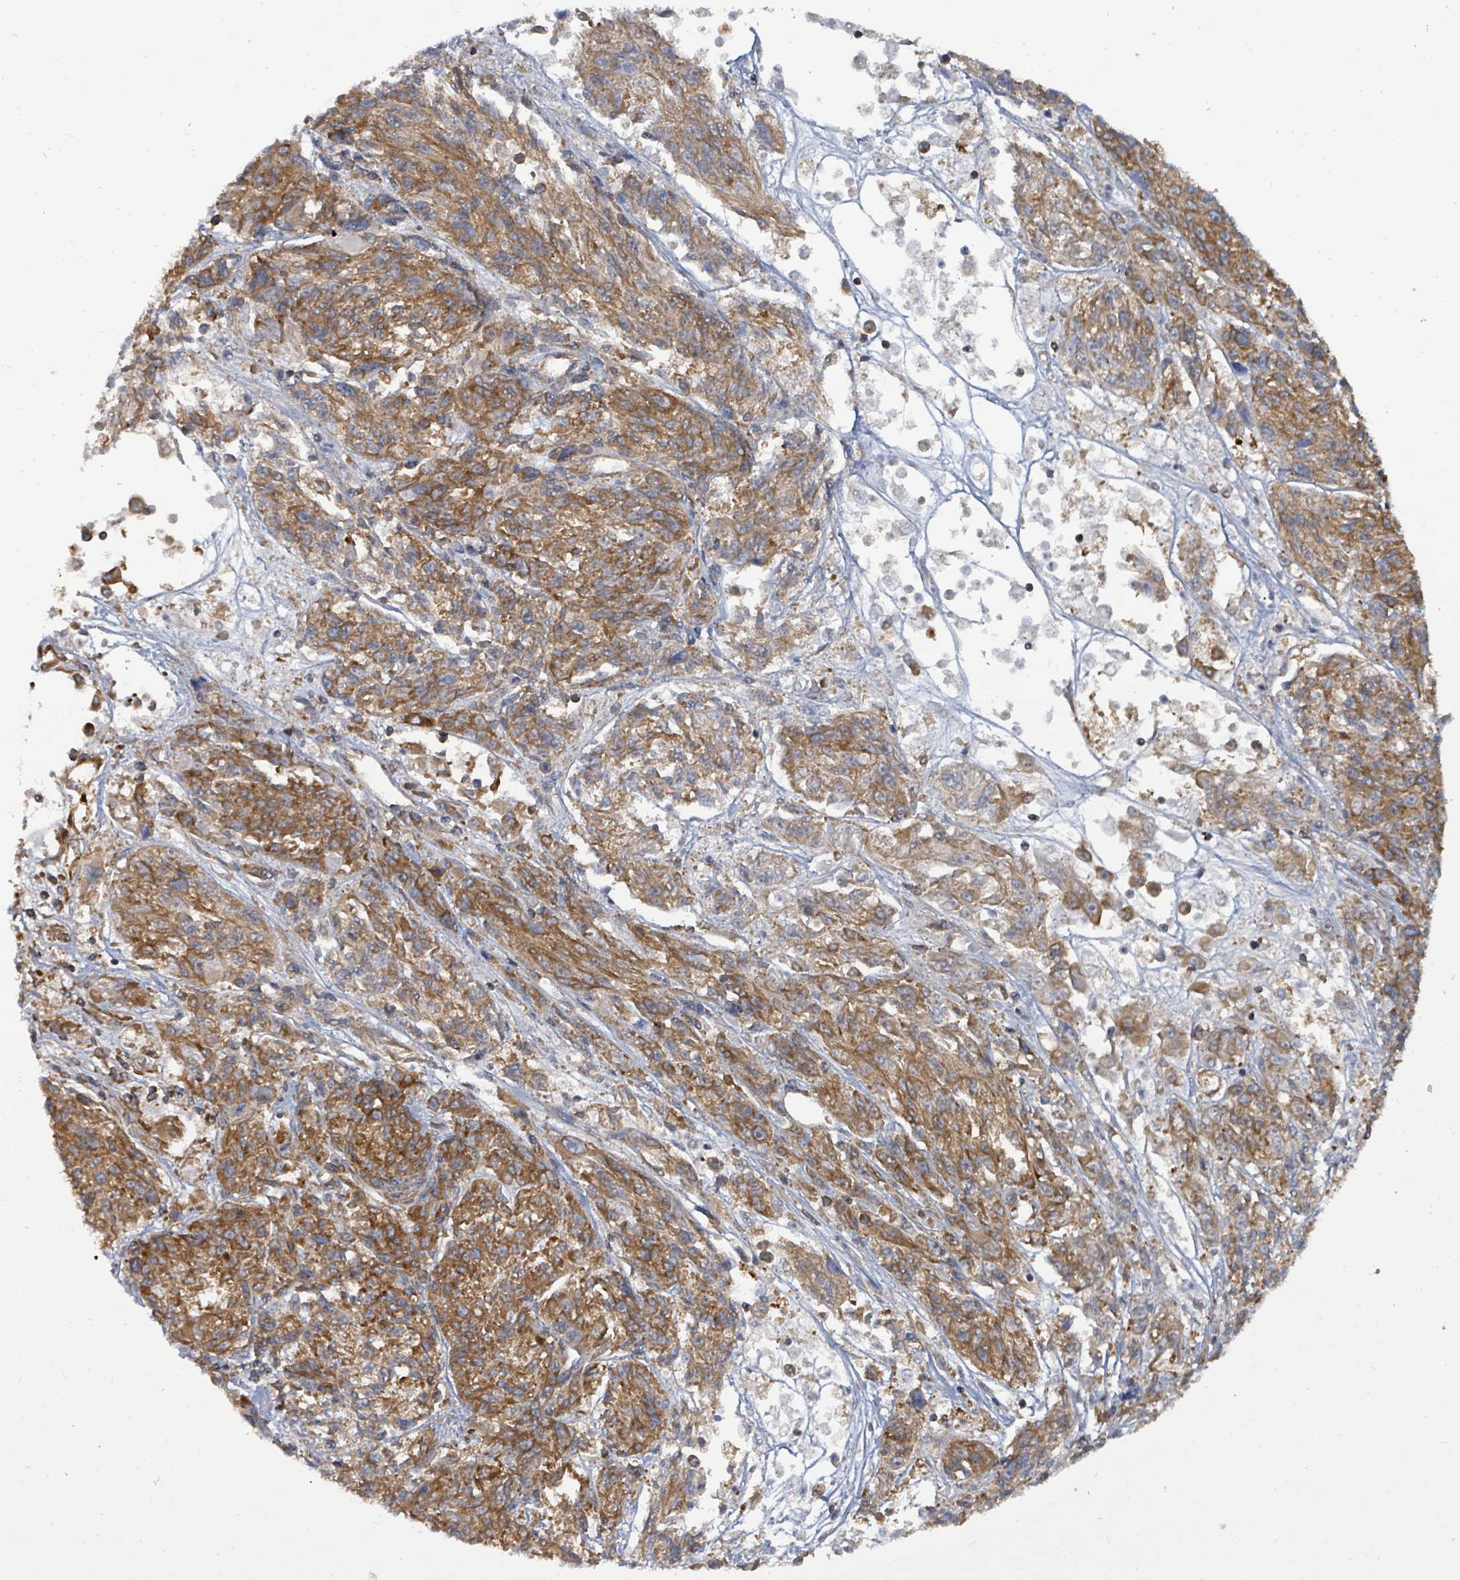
{"staining": {"intensity": "strong", "quantity": ">75%", "location": "cytoplasmic/membranous"}, "tissue": "melanoma", "cell_type": "Tumor cells", "image_type": "cancer", "snomed": [{"axis": "morphology", "description": "Malignant melanoma, NOS"}, {"axis": "topography", "description": "Skin"}], "caption": "Melanoma stained for a protein (brown) shows strong cytoplasmic/membranous positive positivity in approximately >75% of tumor cells.", "gene": "EIF3C", "patient": {"sex": "male", "age": 53}}